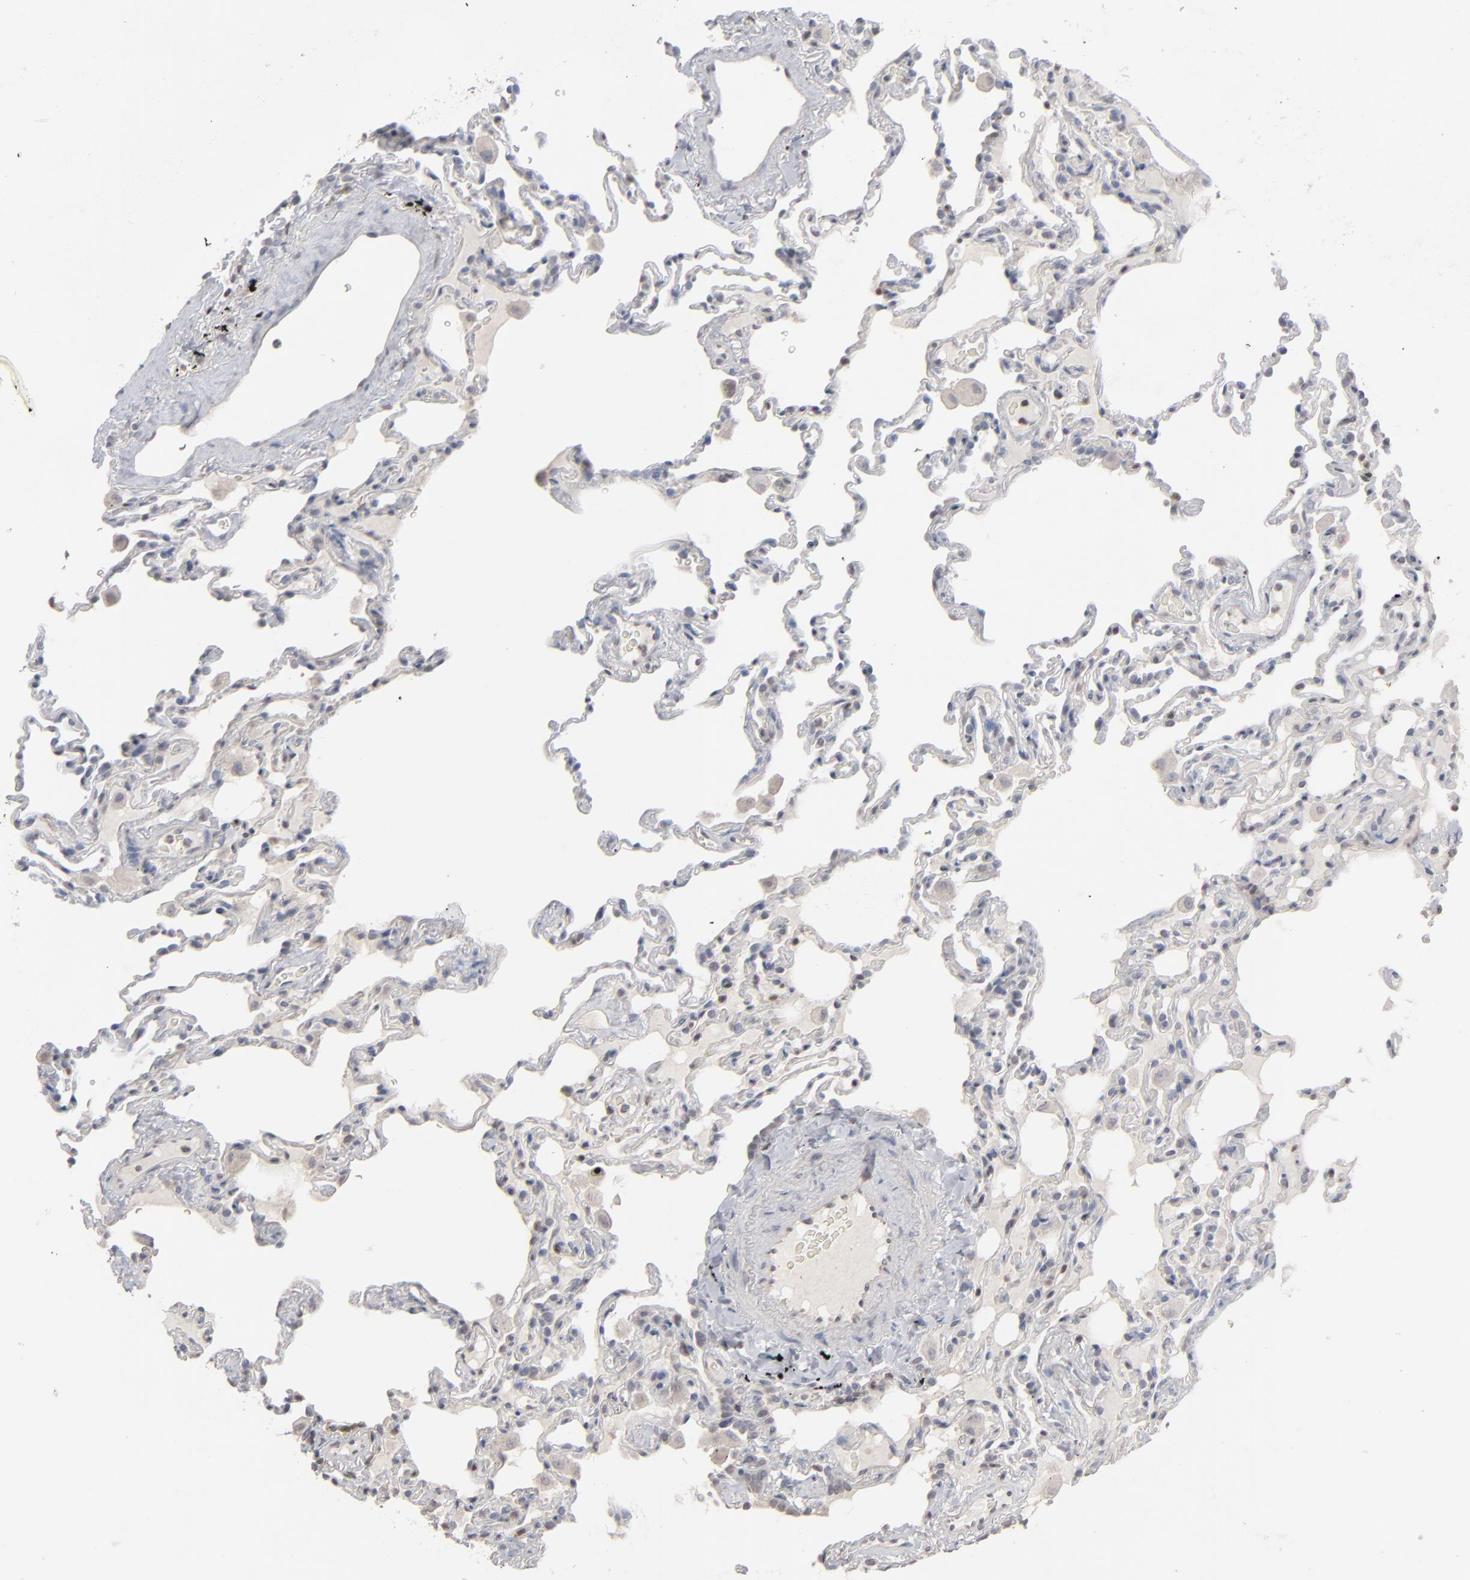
{"staining": {"intensity": "negative", "quantity": "none", "location": "none"}, "tissue": "lung", "cell_type": "Alveolar cells", "image_type": "normal", "snomed": [{"axis": "morphology", "description": "Normal tissue, NOS"}, {"axis": "topography", "description": "Lung"}], "caption": "Immunohistochemistry of normal lung displays no positivity in alveolar cells.", "gene": "STAT4", "patient": {"sex": "male", "age": 59}}